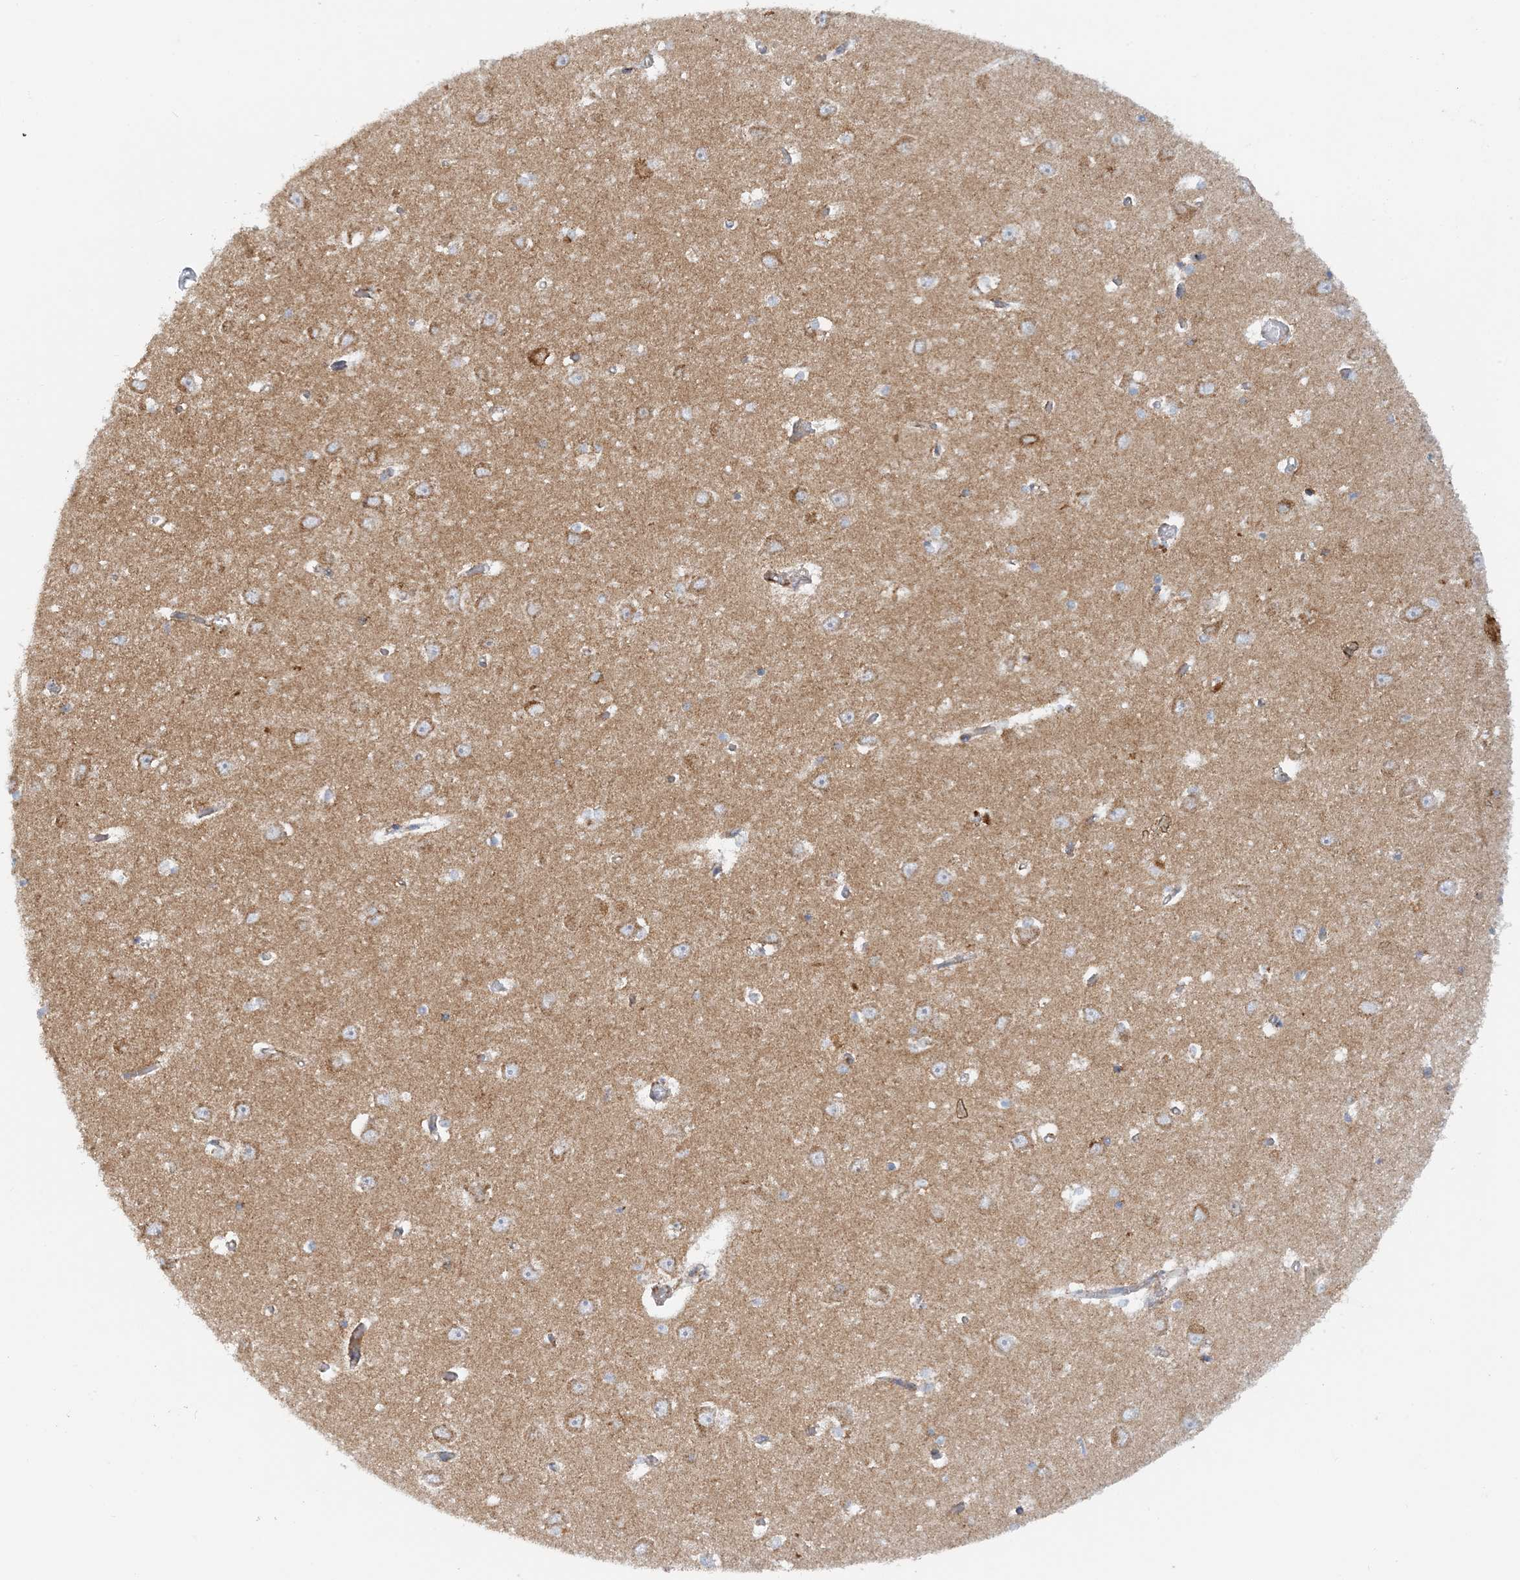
{"staining": {"intensity": "moderate", "quantity": "<25%", "location": "cytoplasmic/membranous"}, "tissue": "hippocampus", "cell_type": "Glial cells", "image_type": "normal", "snomed": [{"axis": "morphology", "description": "Normal tissue, NOS"}, {"axis": "topography", "description": "Hippocampus"}], "caption": "Protein staining exhibits moderate cytoplasmic/membranous staining in about <25% of glial cells in benign hippocampus.", "gene": "COA3", "patient": {"sex": "male", "age": 70}}